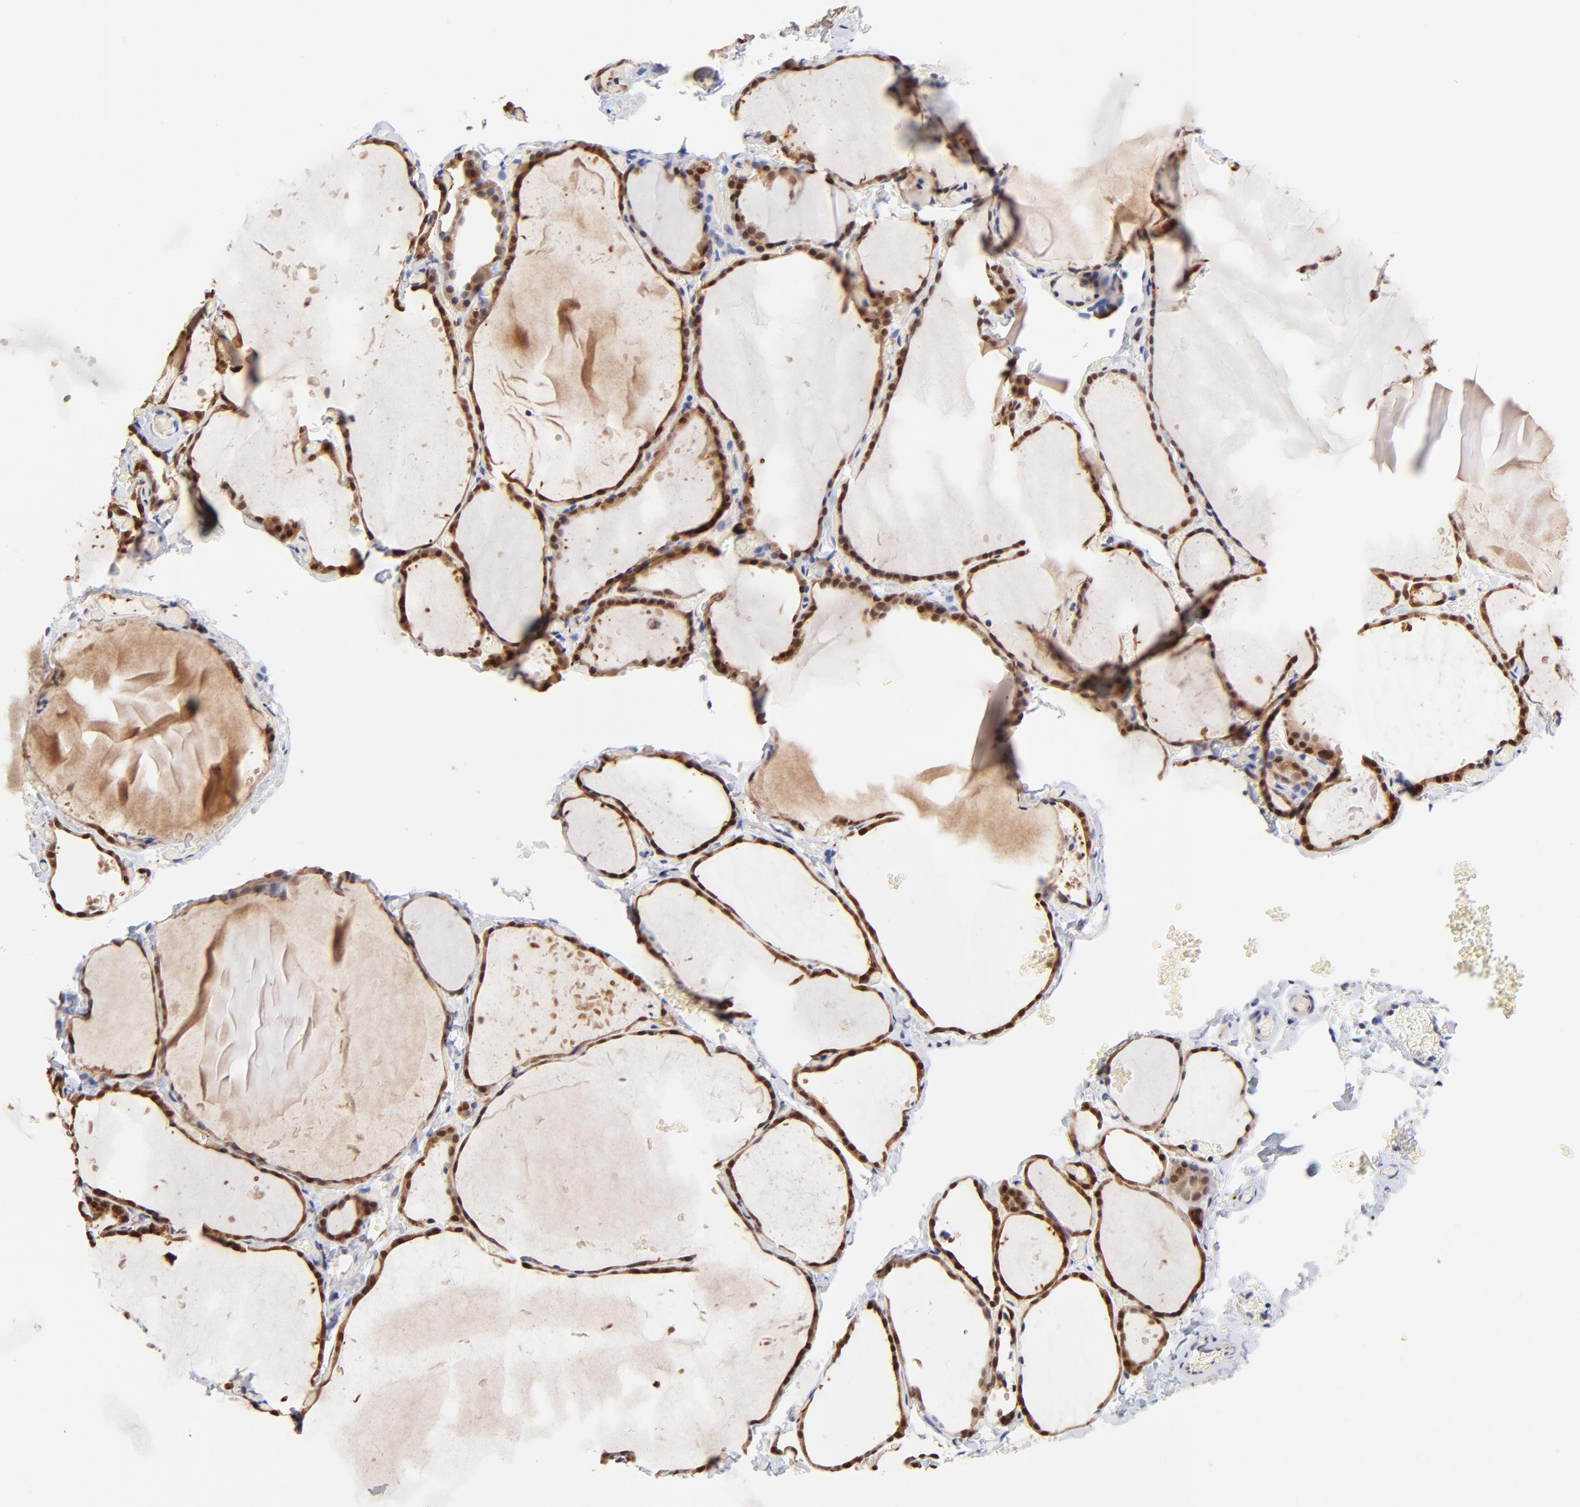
{"staining": {"intensity": "moderate", "quantity": ">75%", "location": "cytoplasmic/membranous,nuclear"}, "tissue": "thyroid gland", "cell_type": "Glandular cells", "image_type": "normal", "snomed": [{"axis": "morphology", "description": "Normal tissue, NOS"}, {"axis": "topography", "description": "Thyroid gland"}], "caption": "The image displays staining of unremarkable thyroid gland, revealing moderate cytoplasmic/membranous,nuclear protein staining (brown color) within glandular cells.", "gene": "TXNL1", "patient": {"sex": "female", "age": 22}}